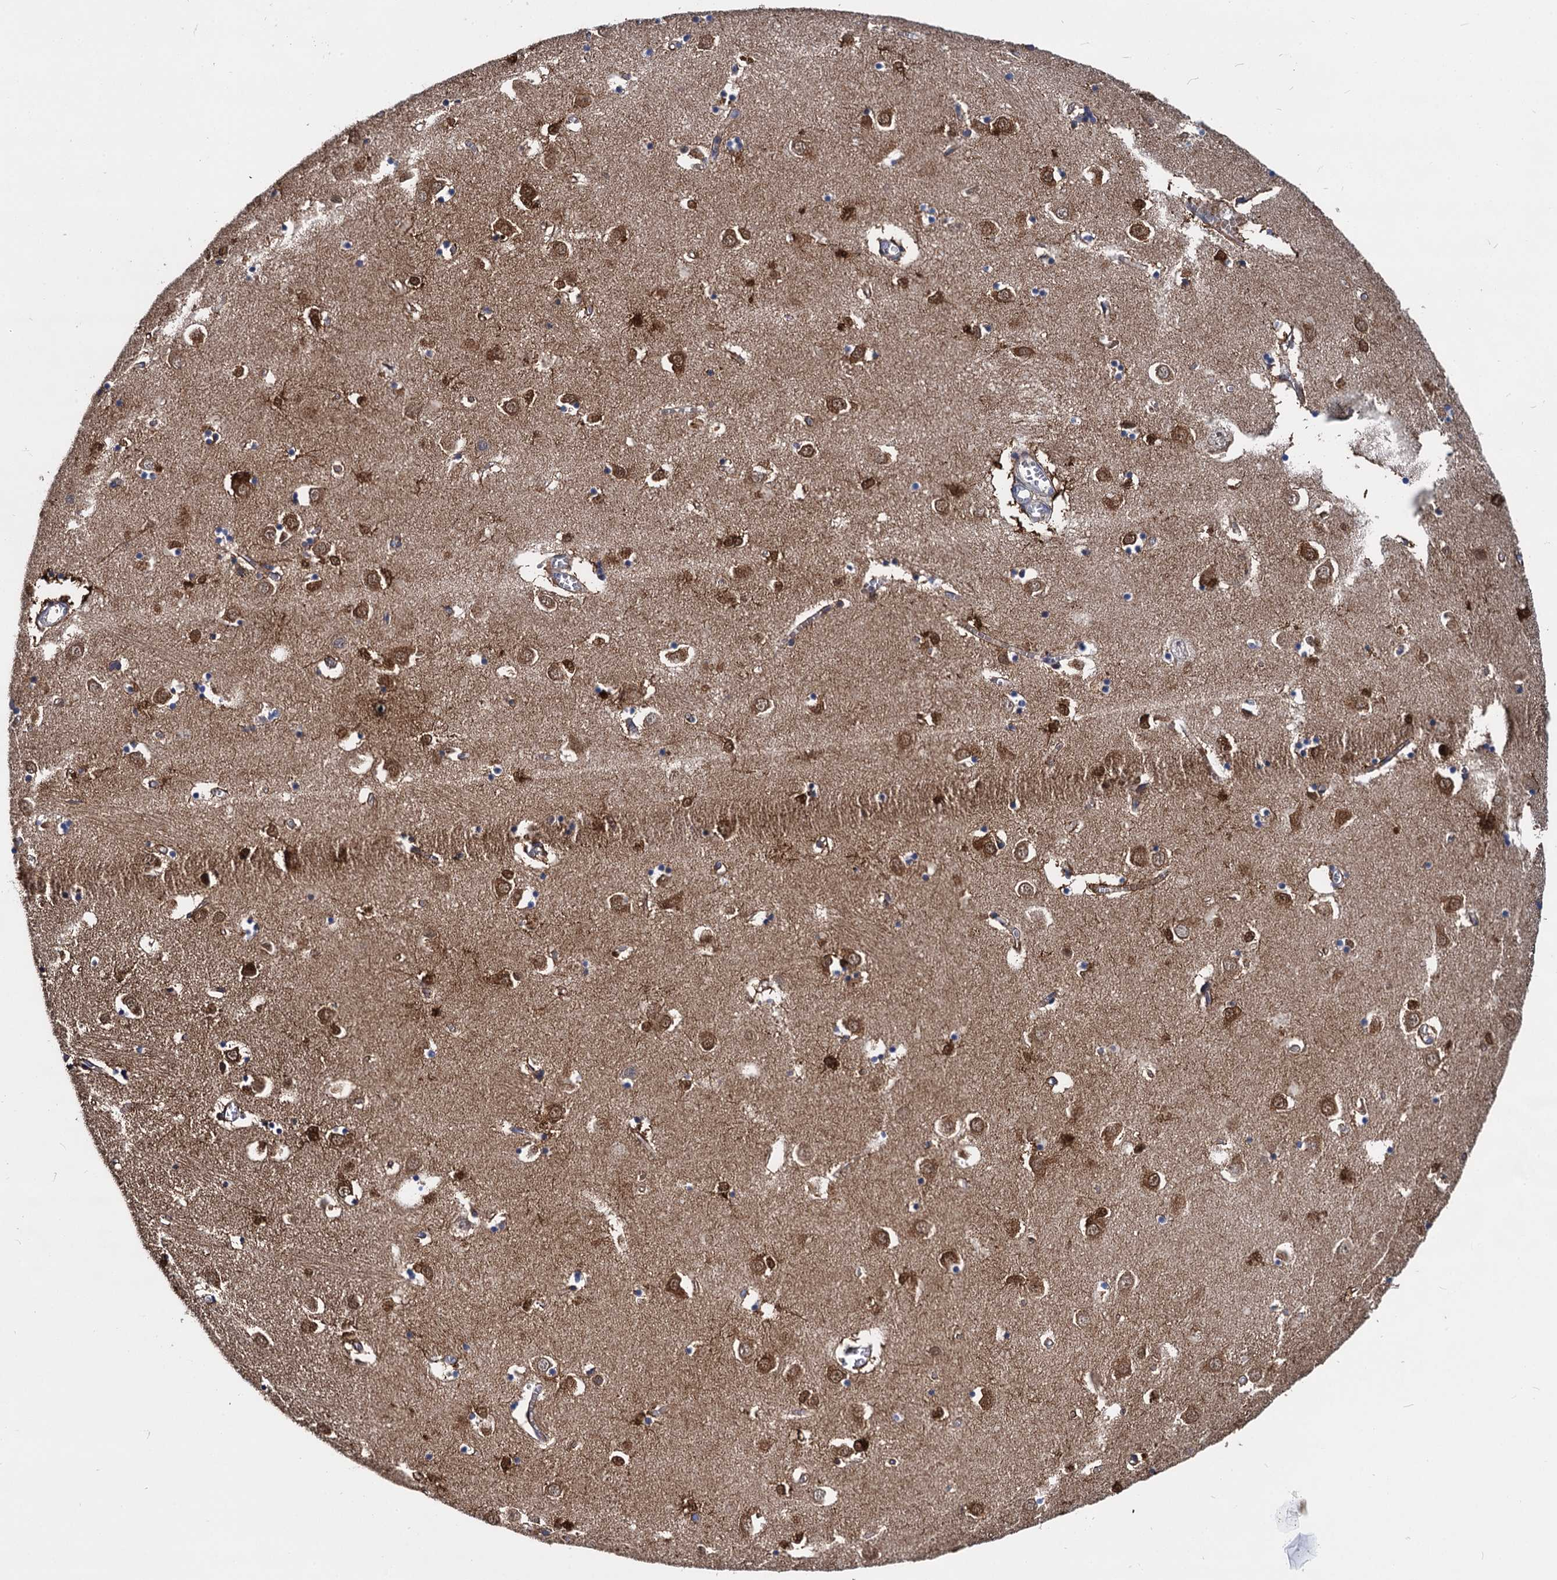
{"staining": {"intensity": "moderate", "quantity": "25%-75%", "location": "cytoplasmic/membranous"}, "tissue": "caudate", "cell_type": "Glial cells", "image_type": "normal", "snomed": [{"axis": "morphology", "description": "Normal tissue, NOS"}, {"axis": "topography", "description": "Lateral ventricle wall"}], "caption": "Immunohistochemical staining of unremarkable caudate exhibits medium levels of moderate cytoplasmic/membranous staining in about 25%-75% of glial cells.", "gene": "GSTM3", "patient": {"sex": "male", "age": 70}}